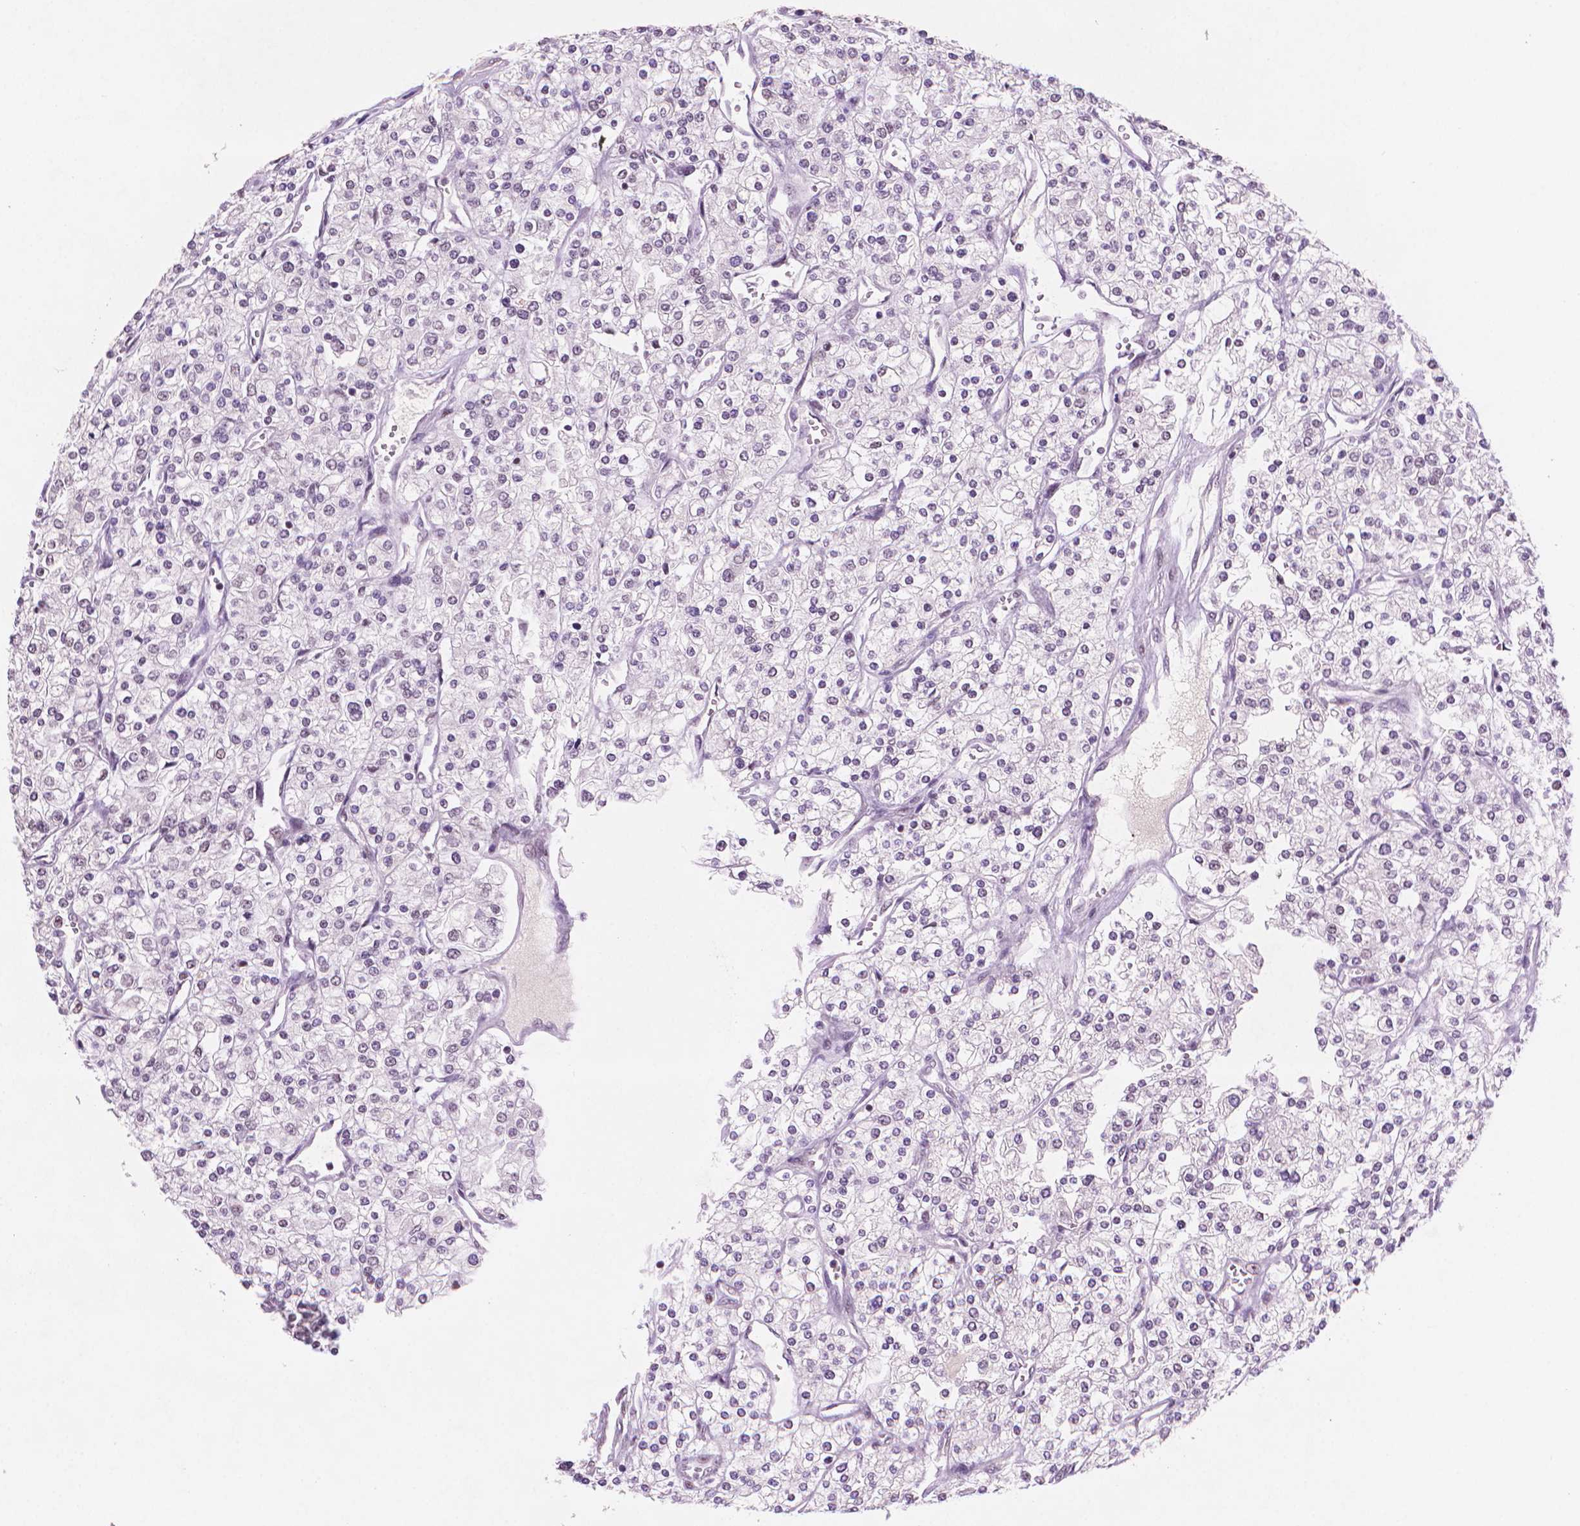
{"staining": {"intensity": "negative", "quantity": "none", "location": "none"}, "tissue": "renal cancer", "cell_type": "Tumor cells", "image_type": "cancer", "snomed": [{"axis": "morphology", "description": "Adenocarcinoma, NOS"}, {"axis": "topography", "description": "Kidney"}], "caption": "Renal cancer (adenocarcinoma) was stained to show a protein in brown. There is no significant staining in tumor cells. (Immunohistochemistry (ihc), brightfield microscopy, high magnification).", "gene": "RPA4", "patient": {"sex": "male", "age": 80}}